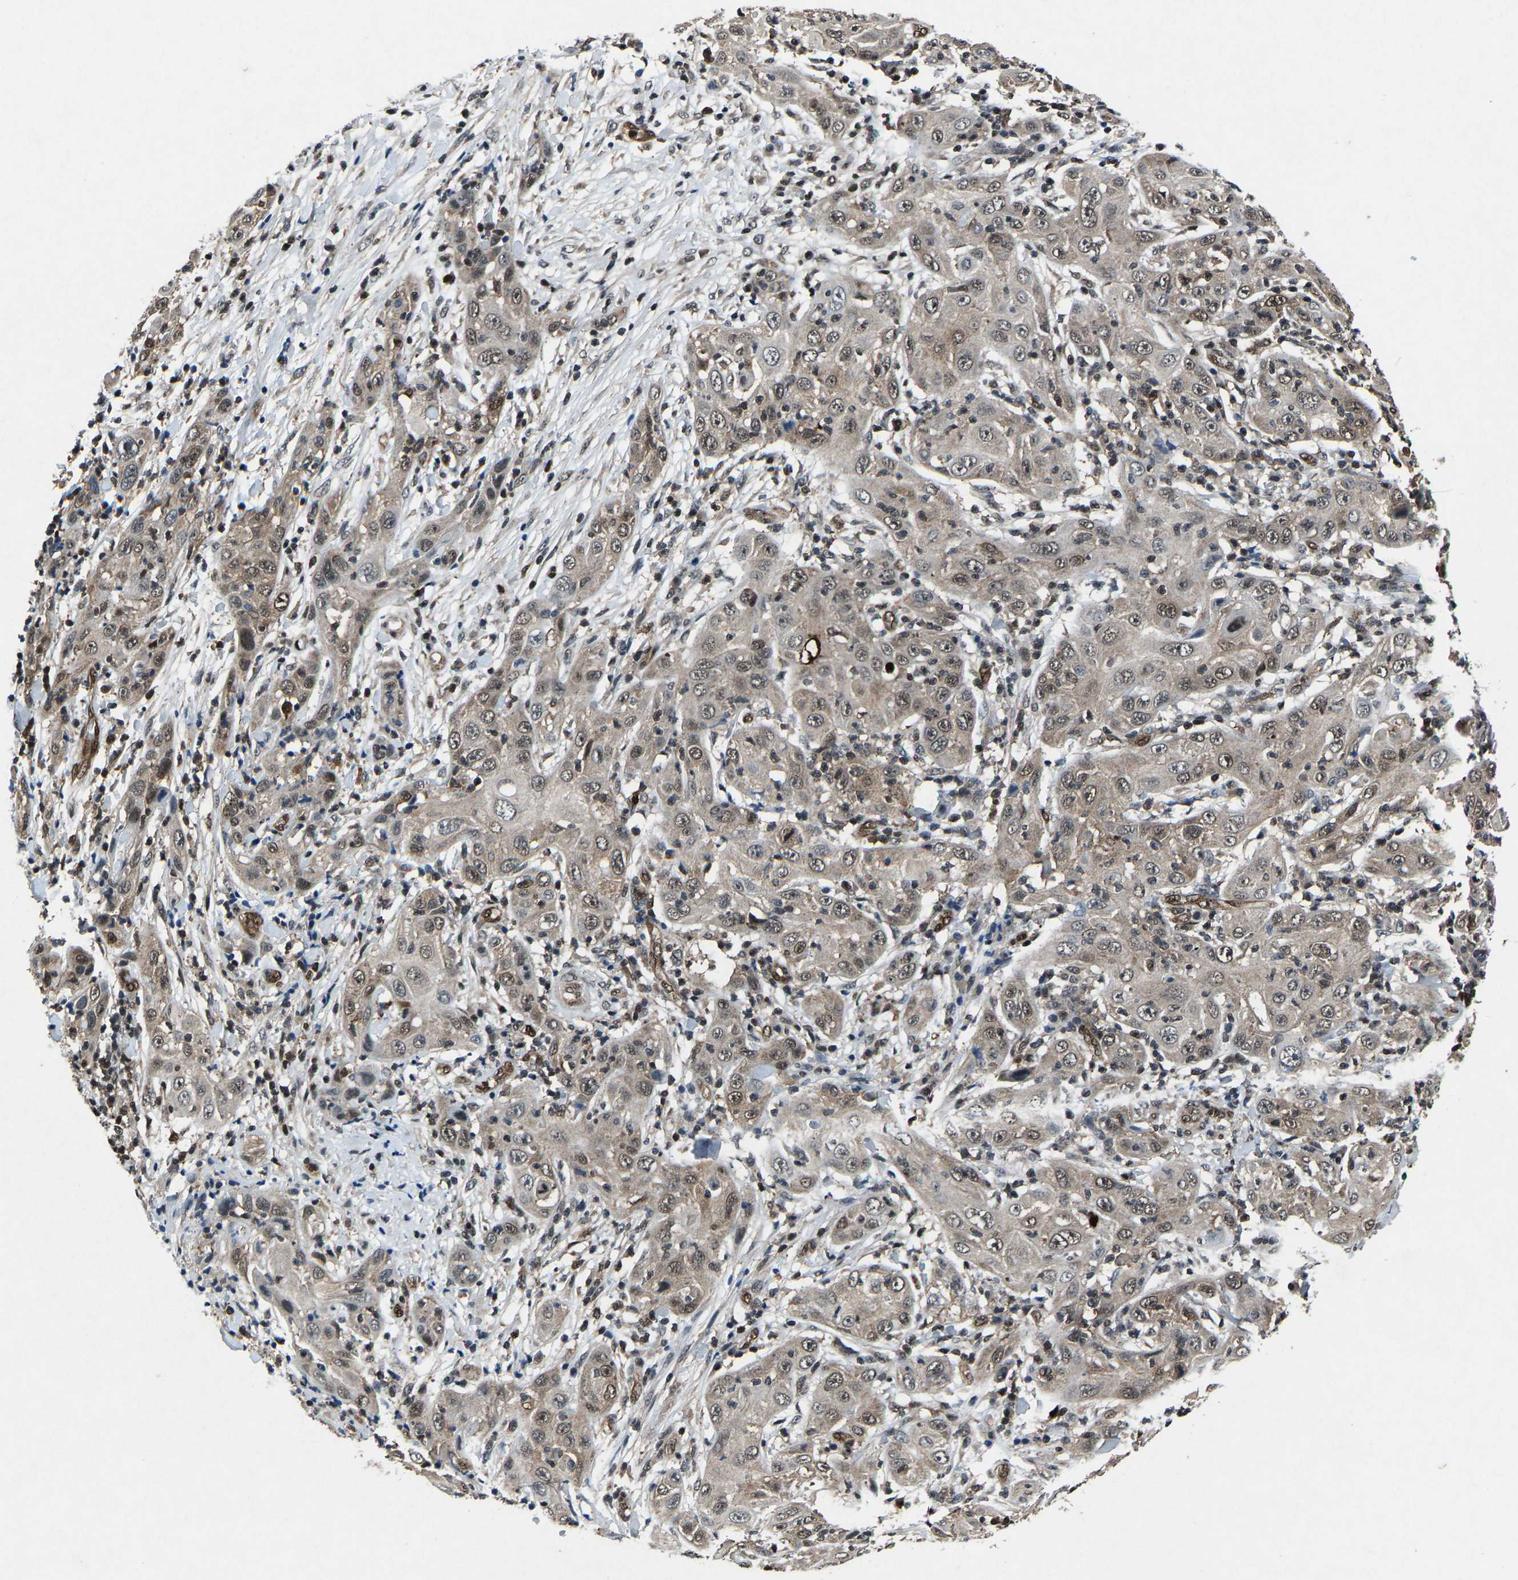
{"staining": {"intensity": "moderate", "quantity": ">75%", "location": "nuclear"}, "tissue": "skin cancer", "cell_type": "Tumor cells", "image_type": "cancer", "snomed": [{"axis": "morphology", "description": "Squamous cell carcinoma, NOS"}, {"axis": "topography", "description": "Skin"}], "caption": "Immunohistochemical staining of human squamous cell carcinoma (skin) demonstrates moderate nuclear protein staining in about >75% of tumor cells.", "gene": "ATXN3", "patient": {"sex": "female", "age": 88}}